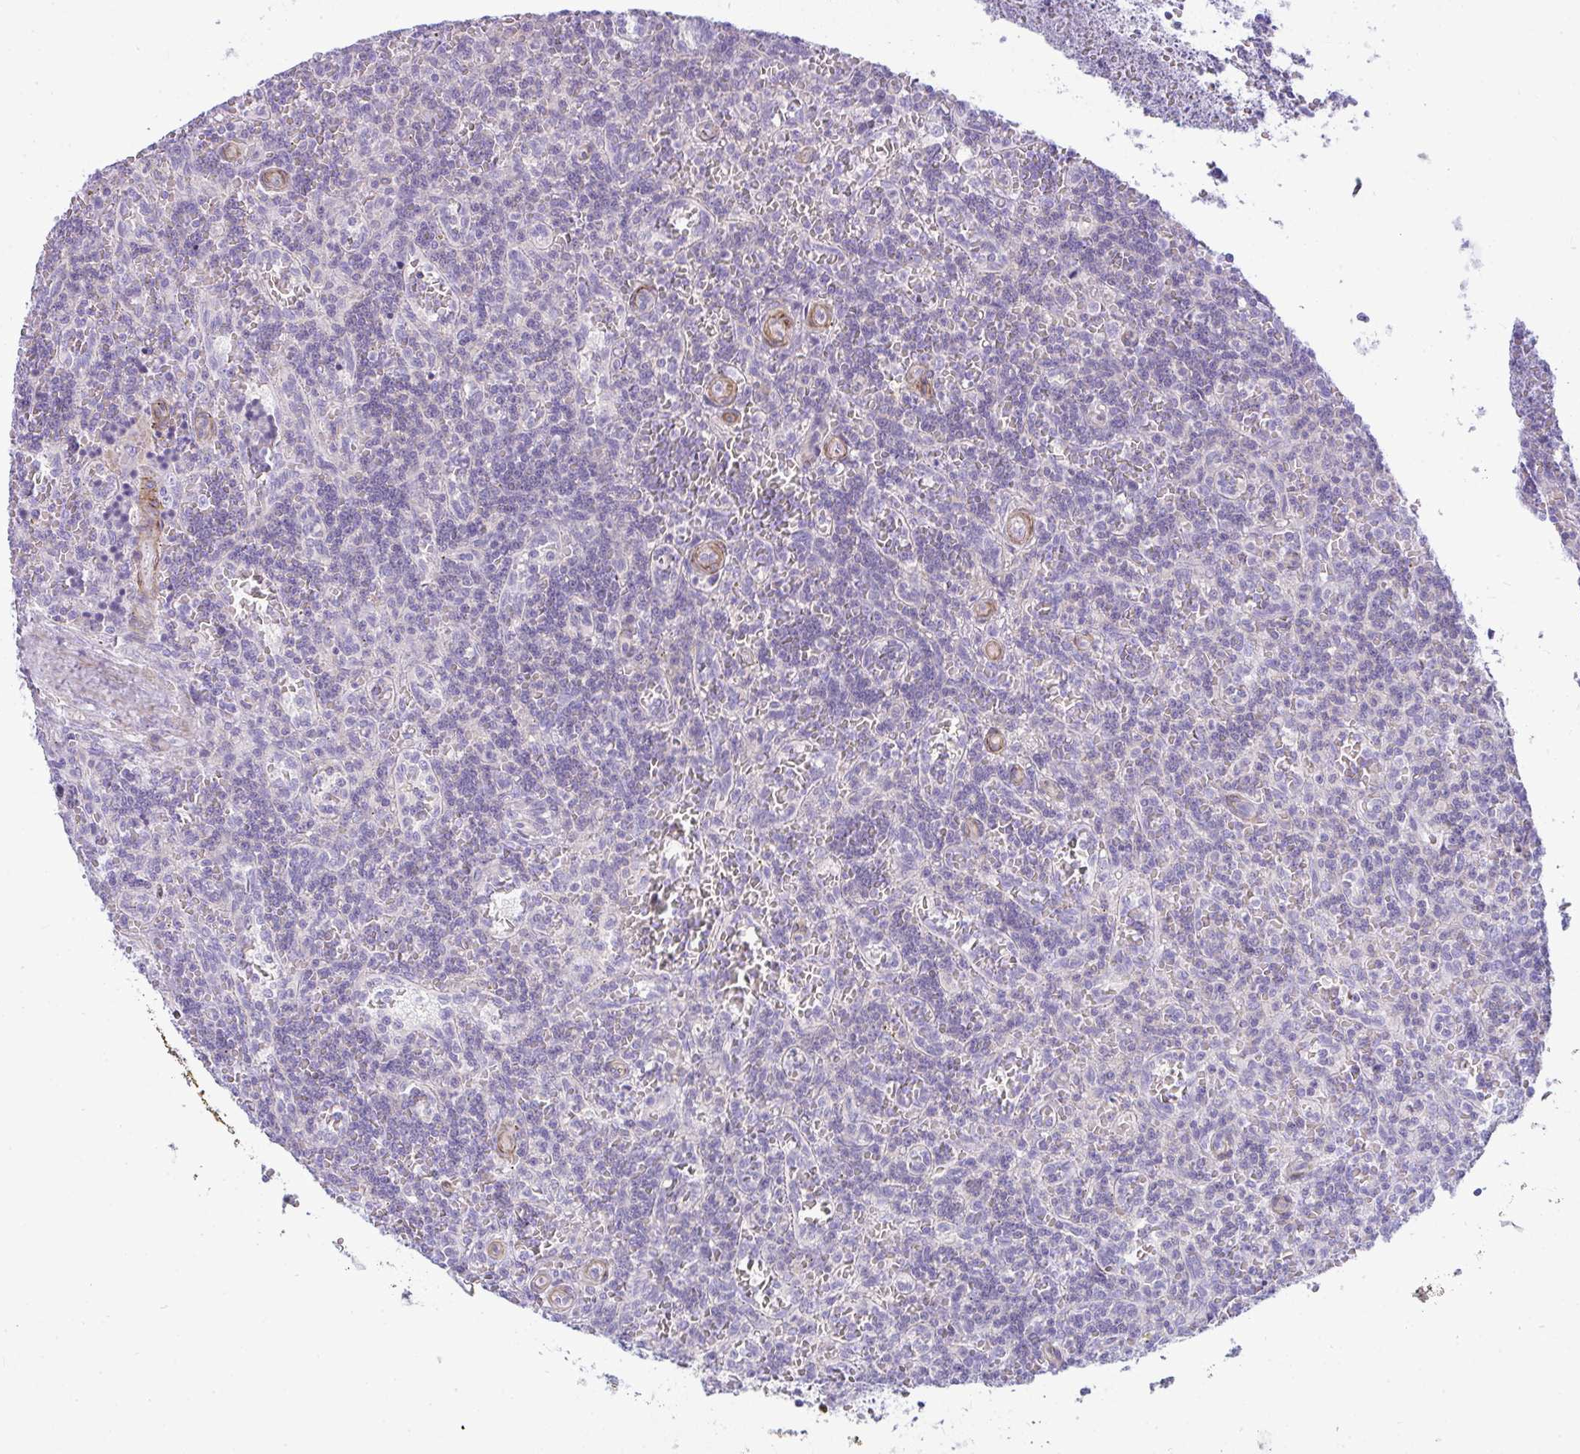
{"staining": {"intensity": "negative", "quantity": "none", "location": "none"}, "tissue": "lymphoma", "cell_type": "Tumor cells", "image_type": "cancer", "snomed": [{"axis": "morphology", "description": "Malignant lymphoma, non-Hodgkin's type, Low grade"}, {"axis": "topography", "description": "Spleen"}], "caption": "Human lymphoma stained for a protein using immunohistochemistry demonstrates no positivity in tumor cells.", "gene": "CDRT15", "patient": {"sex": "male", "age": 73}}